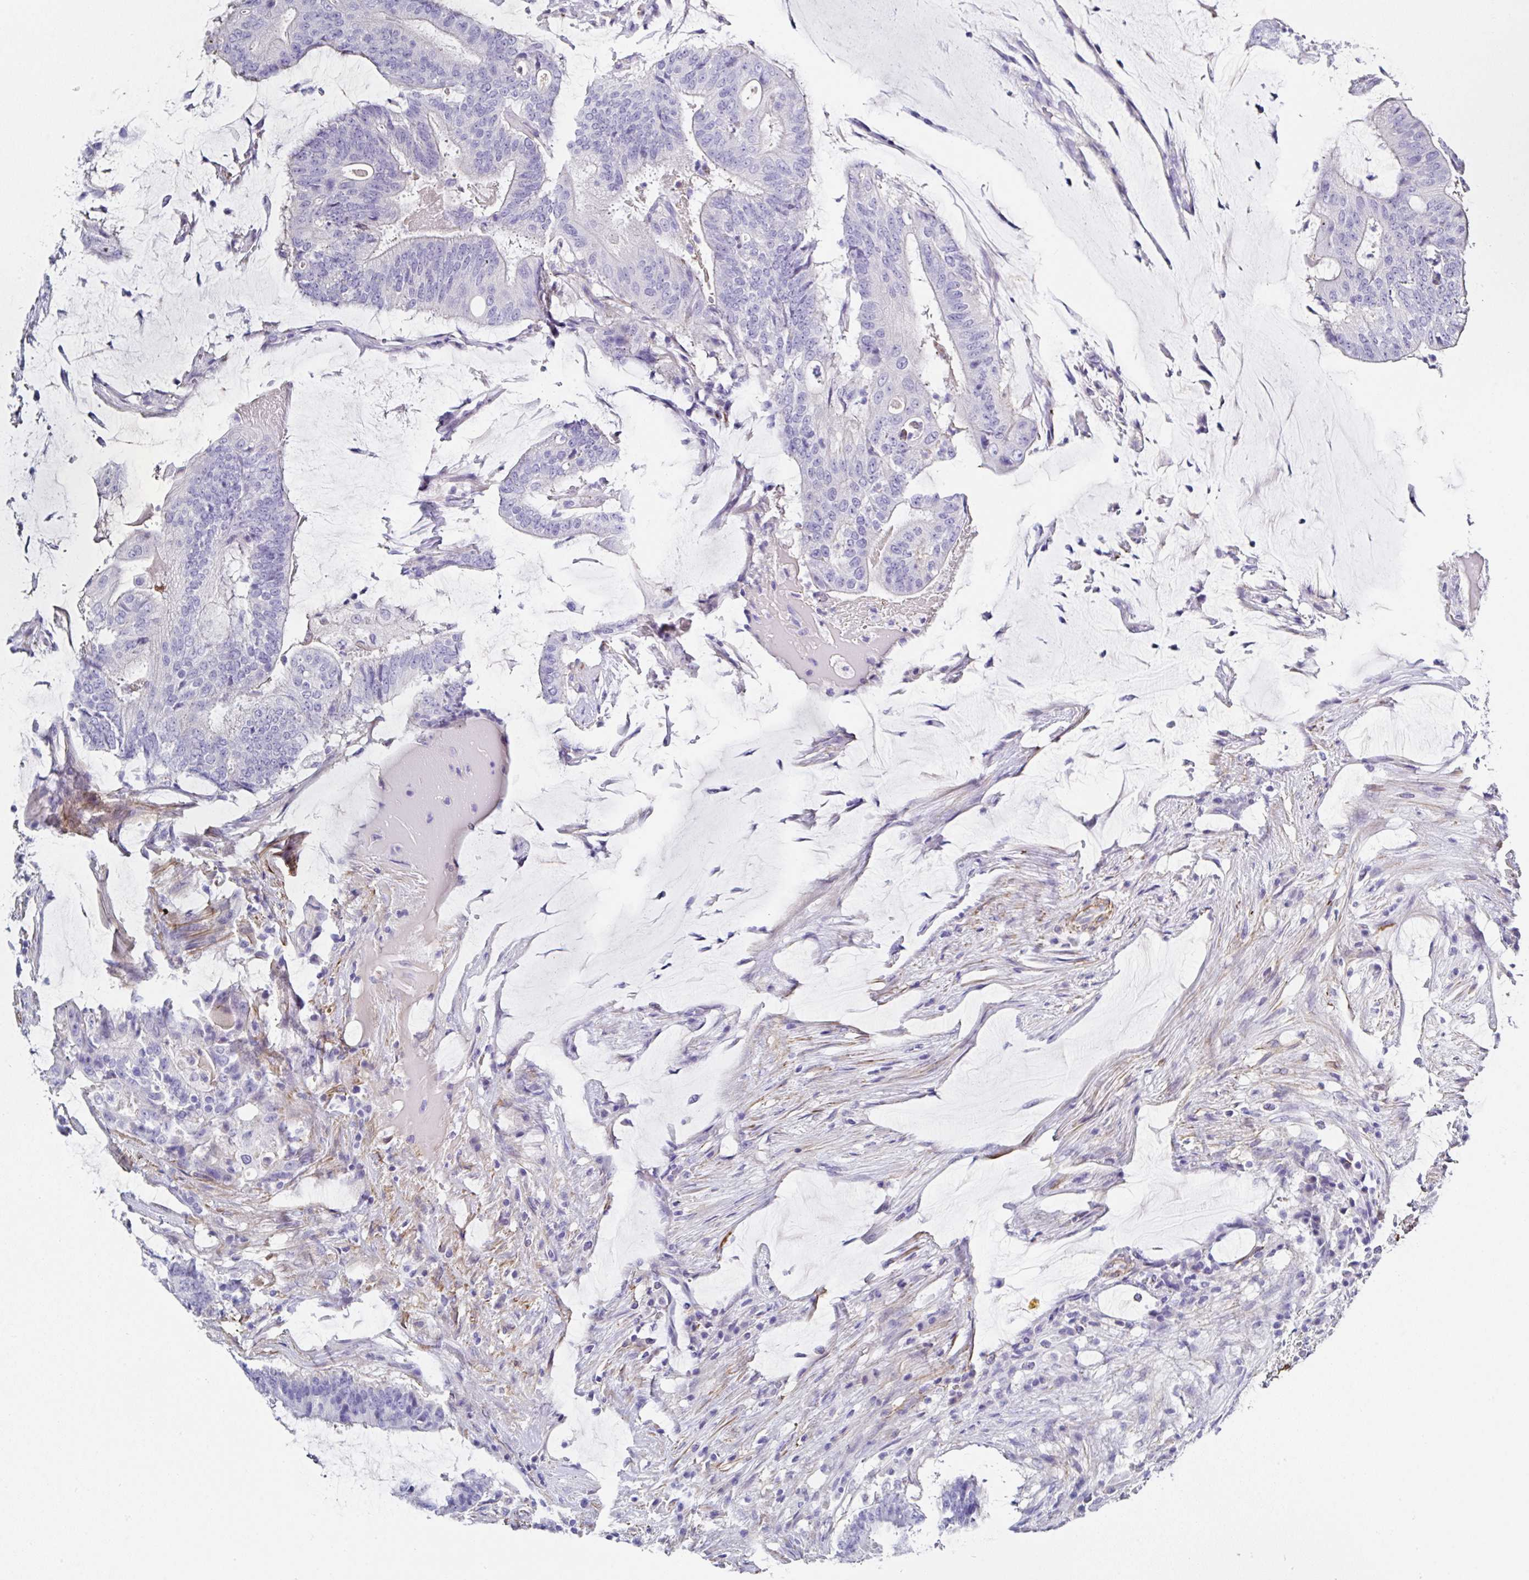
{"staining": {"intensity": "negative", "quantity": "none", "location": "none"}, "tissue": "colorectal cancer", "cell_type": "Tumor cells", "image_type": "cancer", "snomed": [{"axis": "morphology", "description": "Adenocarcinoma, NOS"}, {"axis": "topography", "description": "Colon"}], "caption": "High magnification brightfield microscopy of colorectal cancer stained with DAB (3,3'-diaminobenzidine) (brown) and counterstained with hematoxylin (blue): tumor cells show no significant expression.", "gene": "PPFIA4", "patient": {"sex": "female", "age": 43}}